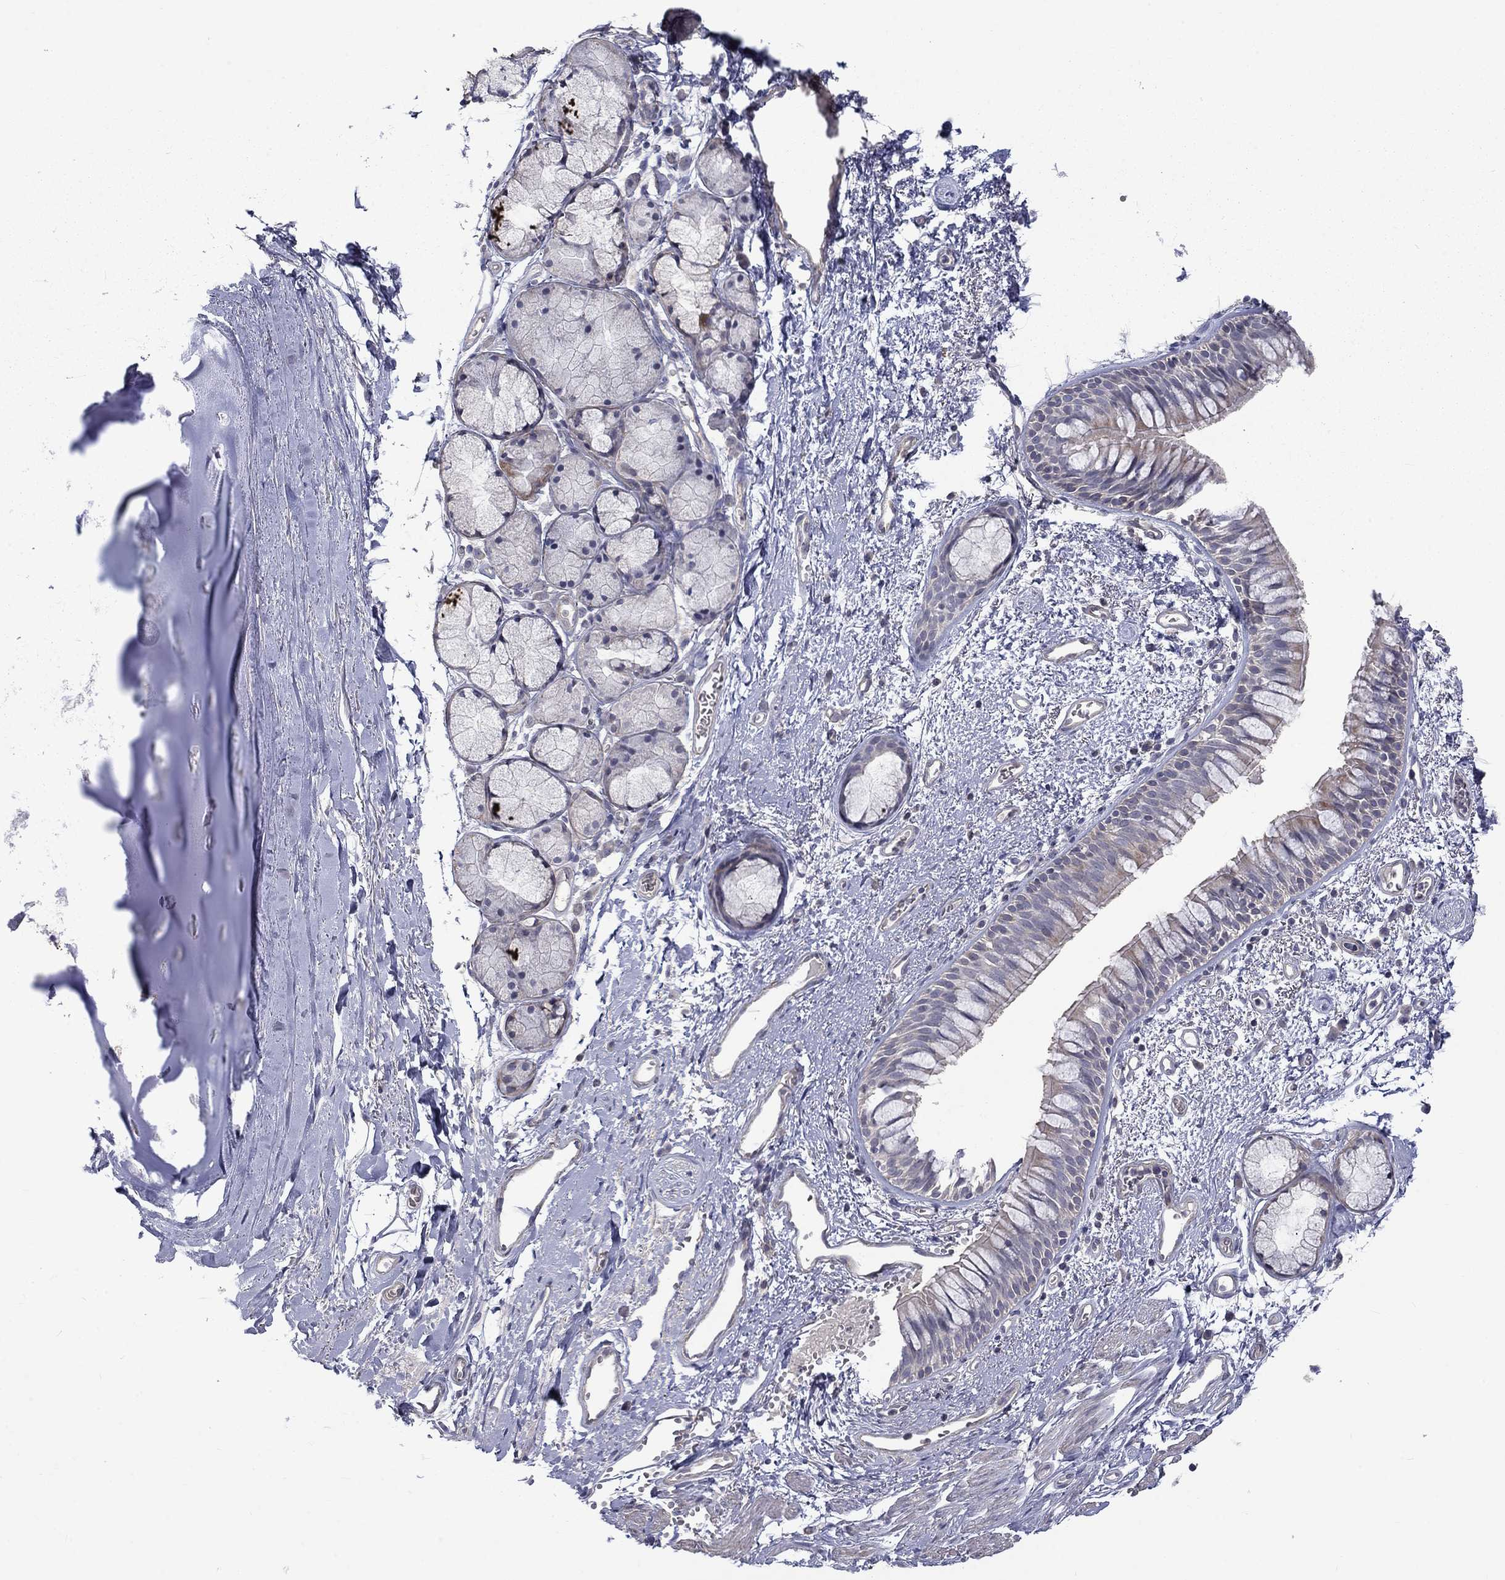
{"staining": {"intensity": "negative", "quantity": "none", "location": "none"}, "tissue": "bronchus", "cell_type": "Respiratory epithelial cells", "image_type": "normal", "snomed": [{"axis": "morphology", "description": "Normal tissue, NOS"}, {"axis": "topography", "description": "Cartilage tissue"}, {"axis": "topography", "description": "Bronchus"}], "caption": "This photomicrograph is of normal bronchus stained with immunohistochemistry to label a protein in brown with the nuclei are counter-stained blue. There is no staining in respiratory epithelial cells.", "gene": "SLC39A14", "patient": {"sex": "male", "age": 66}}